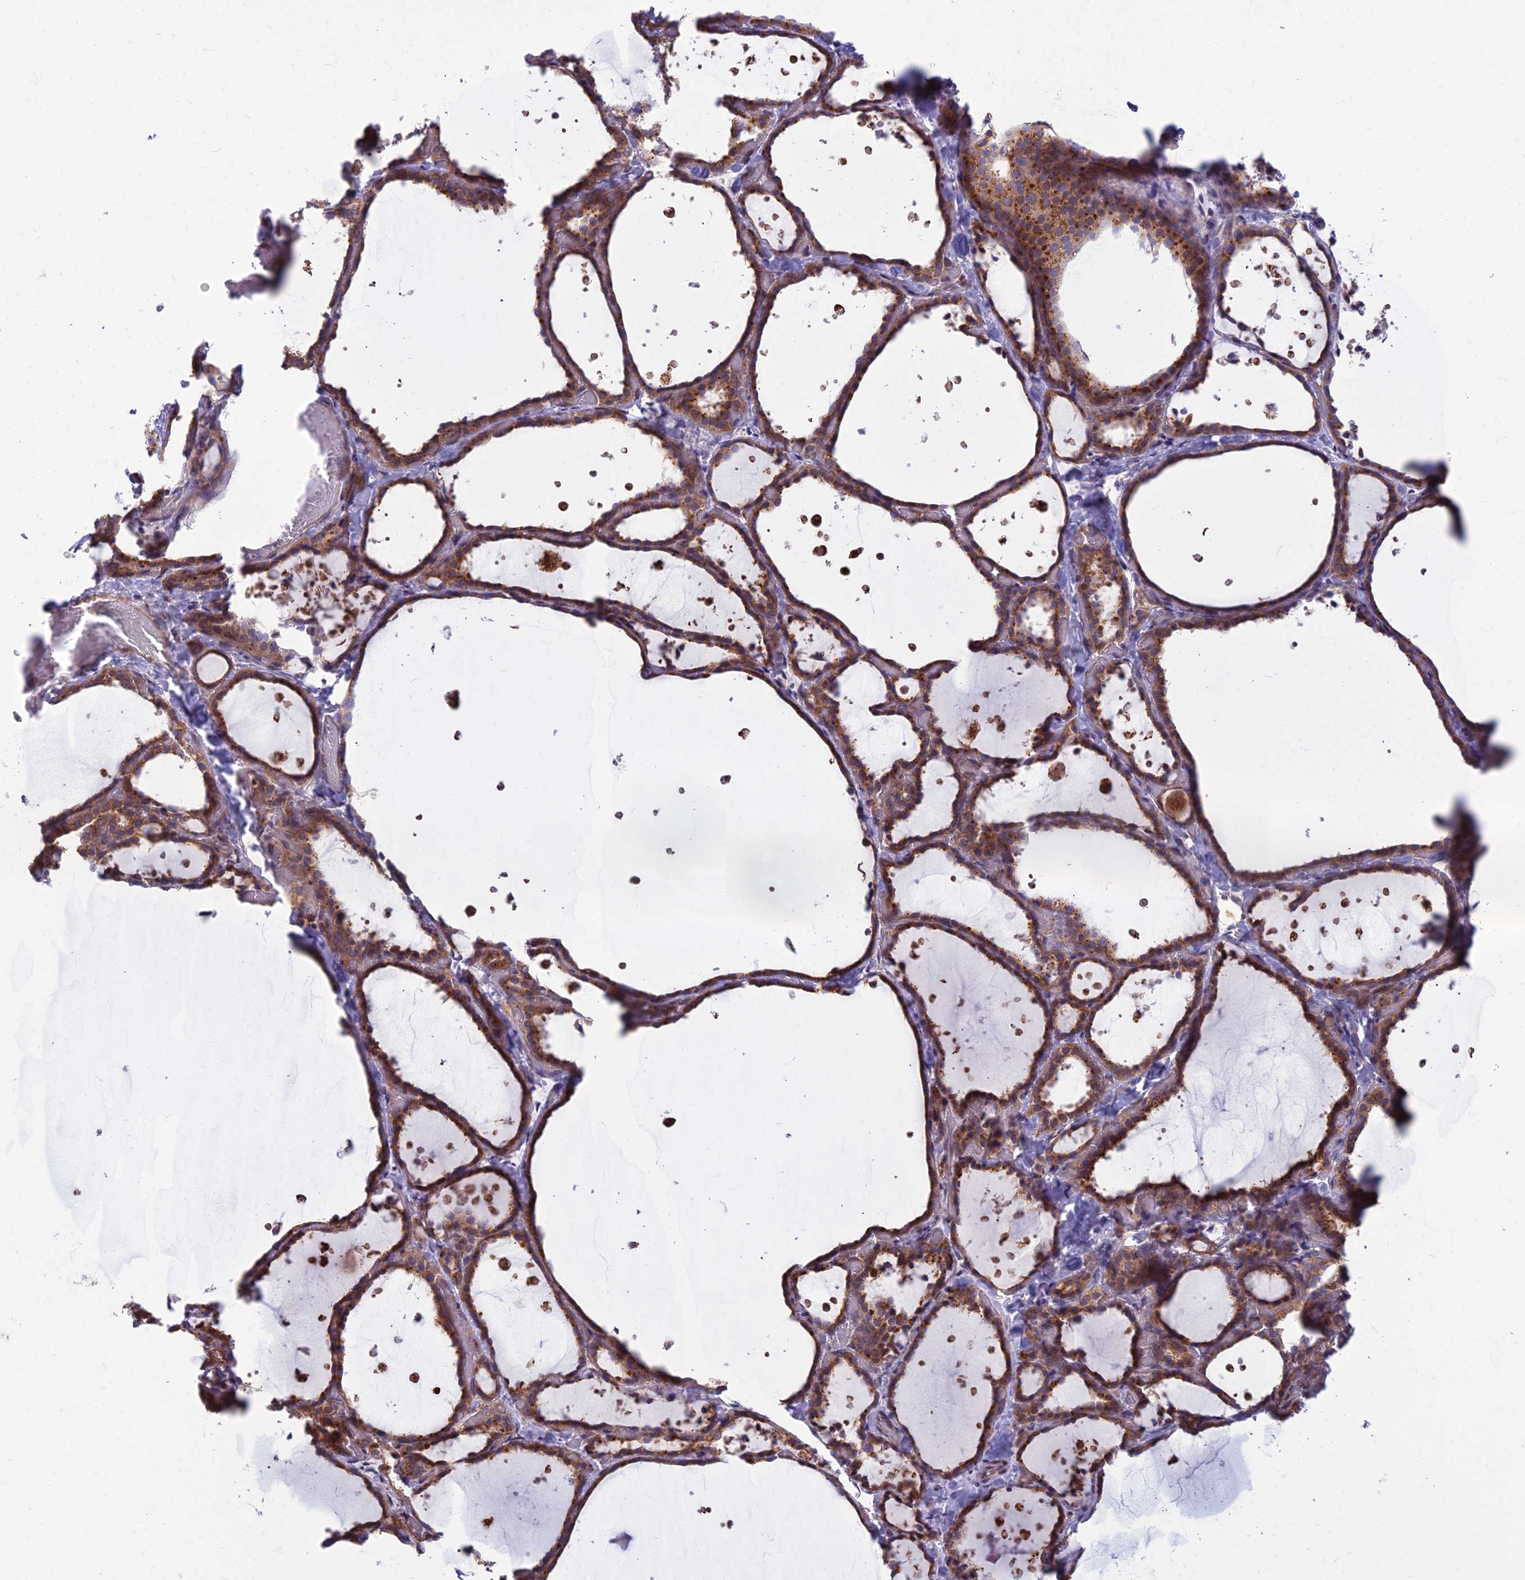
{"staining": {"intensity": "moderate", "quantity": ">75%", "location": "cytoplasmic/membranous"}, "tissue": "thyroid gland", "cell_type": "Glandular cells", "image_type": "normal", "snomed": [{"axis": "morphology", "description": "Normal tissue, NOS"}, {"axis": "topography", "description": "Thyroid gland"}], "caption": "An immunohistochemistry (IHC) image of benign tissue is shown. Protein staining in brown shows moderate cytoplasmic/membranous positivity in thyroid gland within glandular cells. (Stains: DAB (3,3'-diaminobenzidine) in brown, nuclei in blue, Microscopy: brightfield microscopy at high magnification).", "gene": "RPL17", "patient": {"sex": "female", "age": 44}}